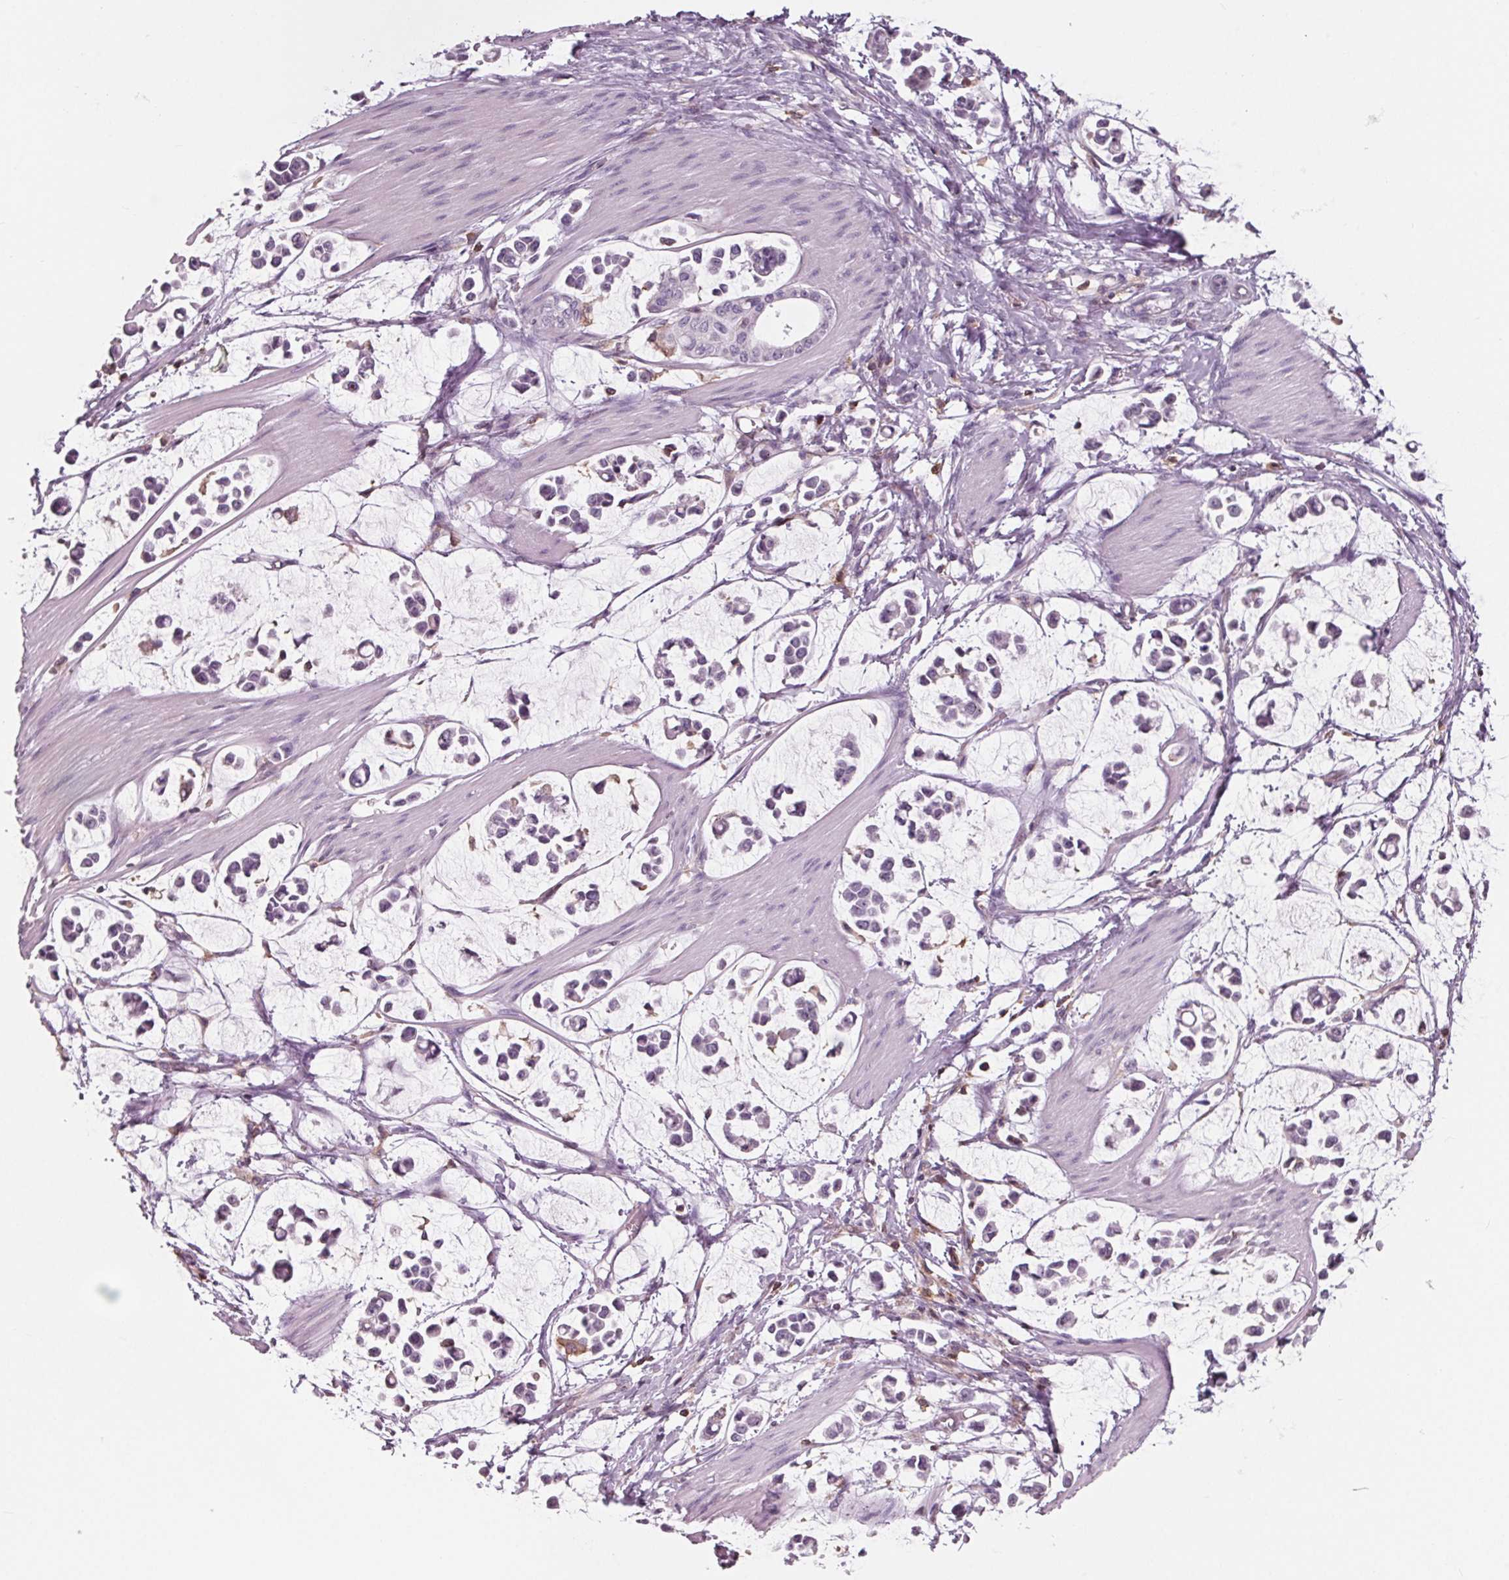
{"staining": {"intensity": "negative", "quantity": "none", "location": "none"}, "tissue": "stomach cancer", "cell_type": "Tumor cells", "image_type": "cancer", "snomed": [{"axis": "morphology", "description": "Adenocarcinoma, NOS"}, {"axis": "topography", "description": "Stomach"}], "caption": "IHC image of adenocarcinoma (stomach) stained for a protein (brown), which reveals no positivity in tumor cells. The staining is performed using DAB (3,3'-diaminobenzidine) brown chromogen with nuclei counter-stained in using hematoxylin.", "gene": "ARHGAP25", "patient": {"sex": "male", "age": 82}}